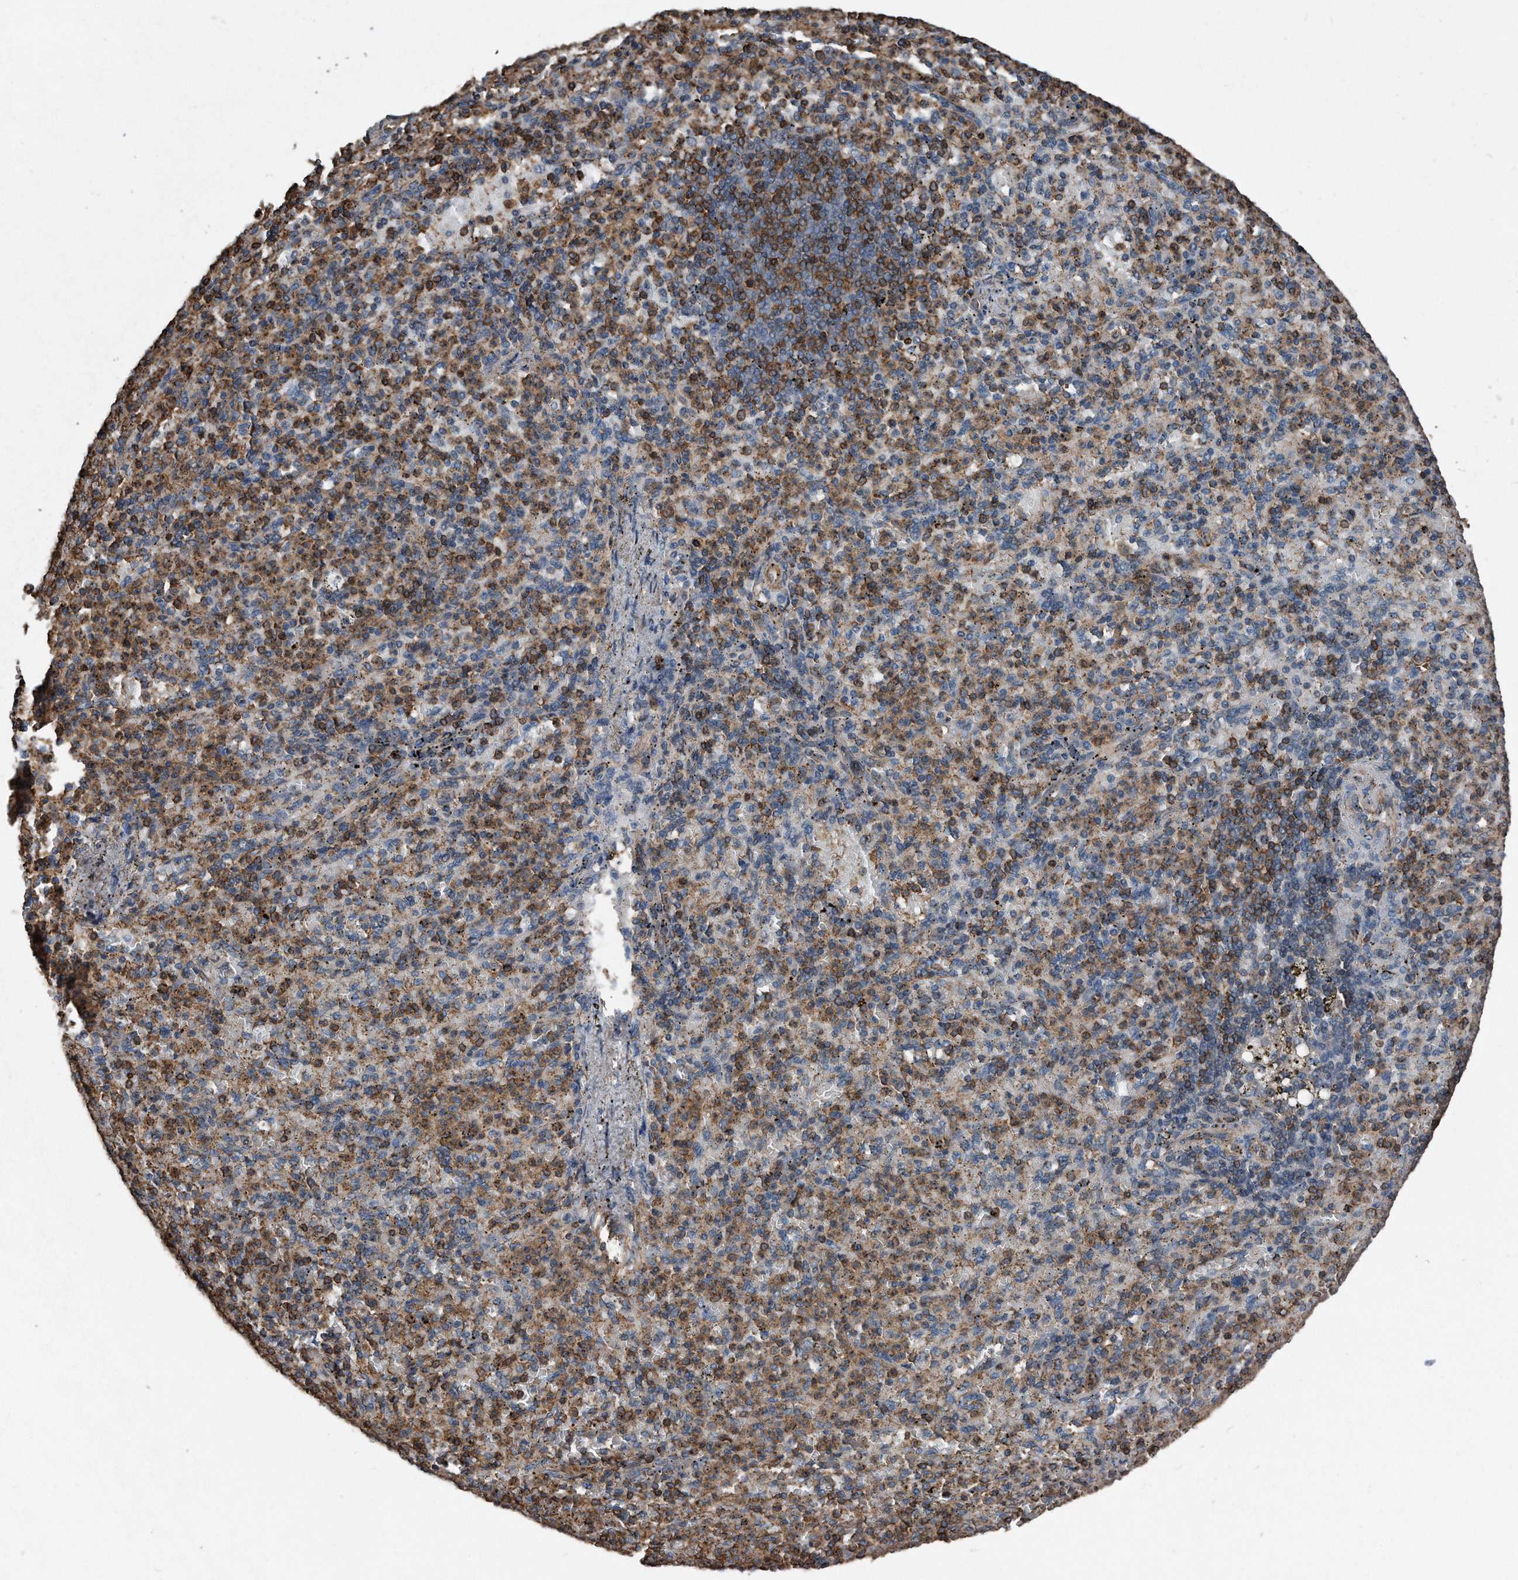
{"staining": {"intensity": "moderate", "quantity": ">75%", "location": "cytoplasmic/membranous"}, "tissue": "spleen", "cell_type": "Cells in red pulp", "image_type": "normal", "snomed": [{"axis": "morphology", "description": "Normal tissue, NOS"}, {"axis": "topography", "description": "Spleen"}], "caption": "Immunohistochemical staining of benign human spleen displays moderate cytoplasmic/membranous protein positivity in approximately >75% of cells in red pulp.", "gene": "RSPO3", "patient": {"sex": "female", "age": 74}}